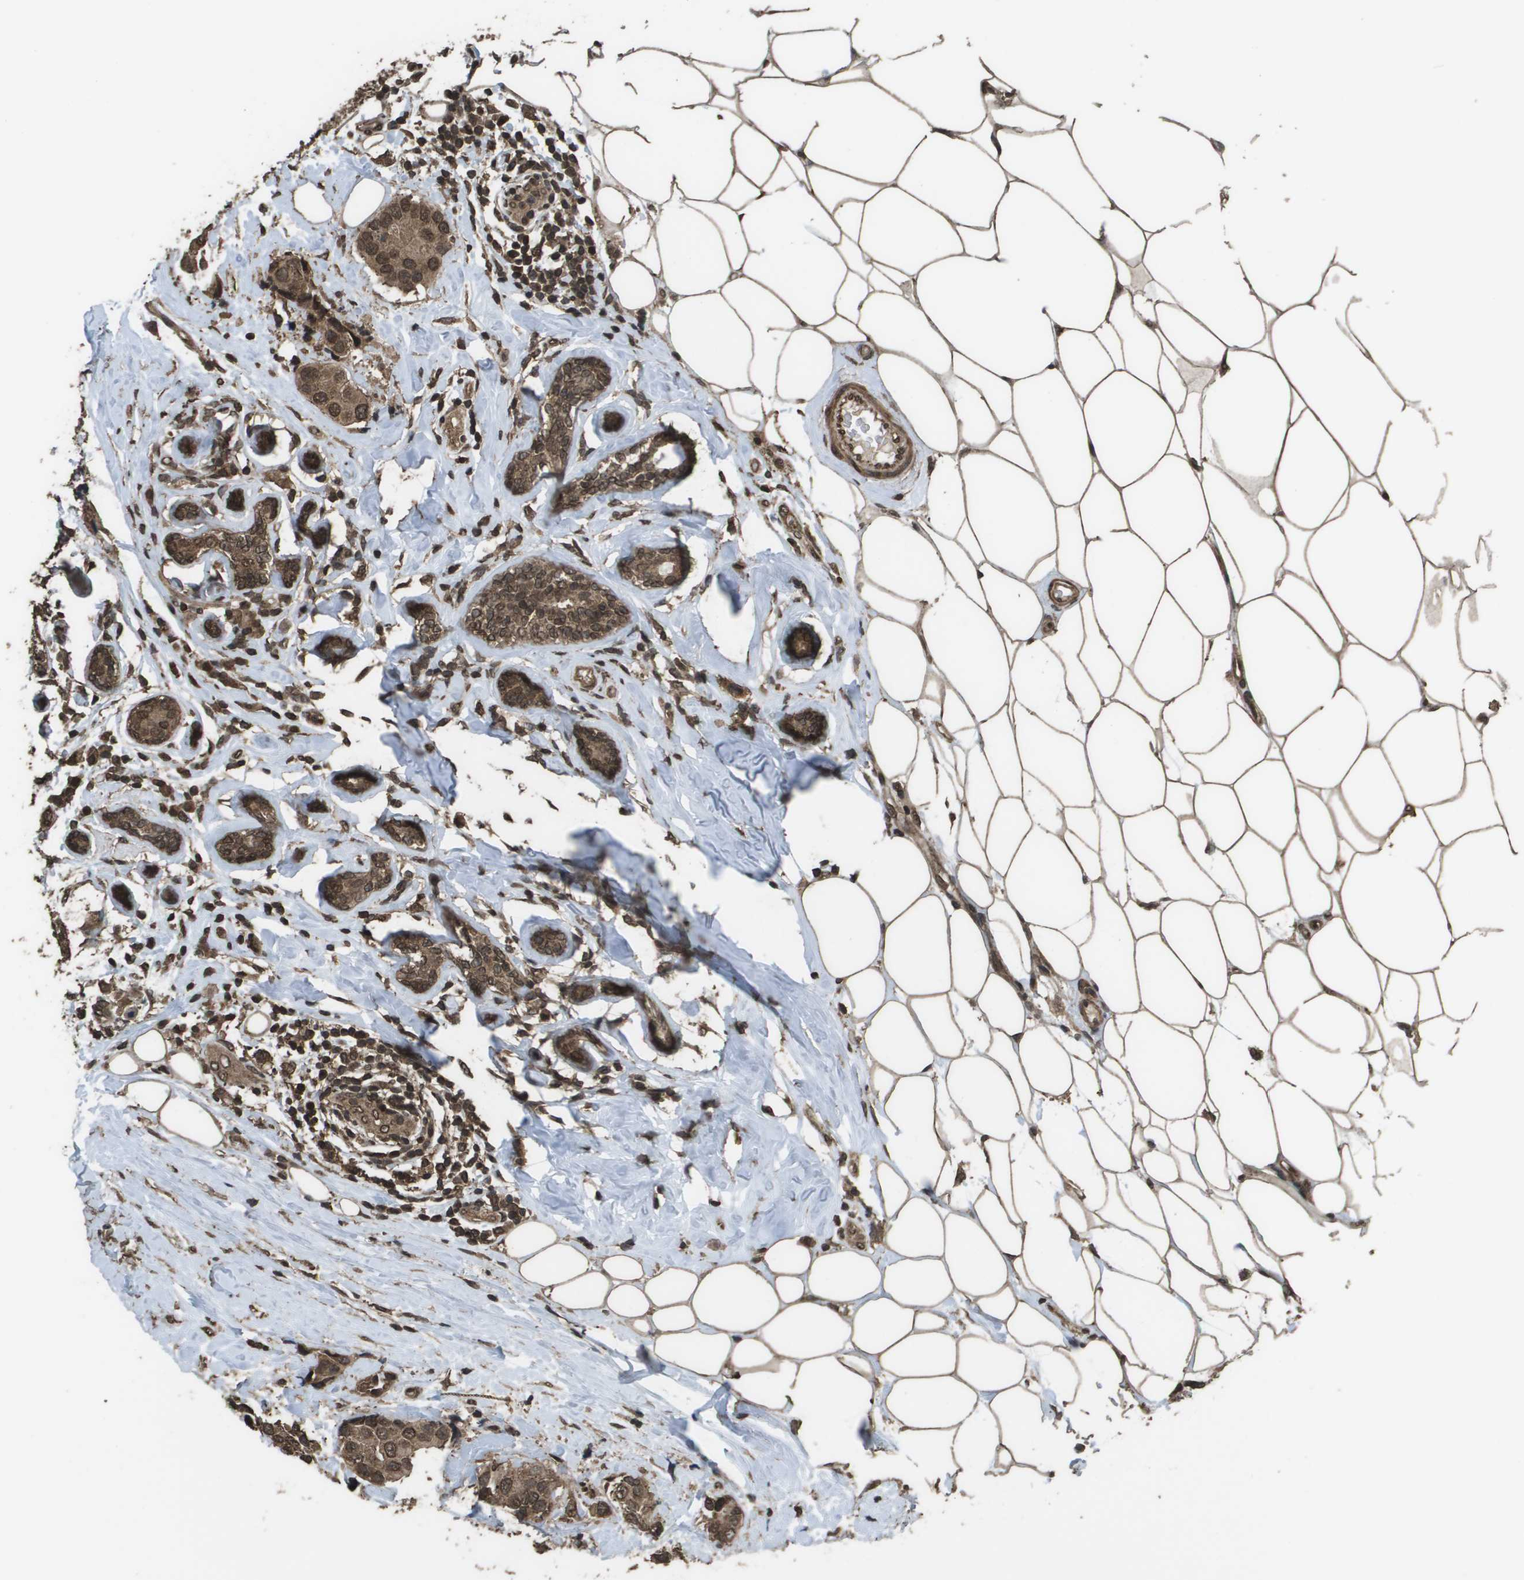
{"staining": {"intensity": "moderate", "quantity": ">75%", "location": "cytoplasmic/membranous,nuclear"}, "tissue": "breast cancer", "cell_type": "Tumor cells", "image_type": "cancer", "snomed": [{"axis": "morphology", "description": "Normal tissue, NOS"}, {"axis": "morphology", "description": "Duct carcinoma"}, {"axis": "topography", "description": "Breast"}], "caption": "Immunohistochemical staining of human breast infiltrating ductal carcinoma reveals moderate cytoplasmic/membranous and nuclear protein staining in about >75% of tumor cells.", "gene": "AXIN2", "patient": {"sex": "female", "age": 39}}